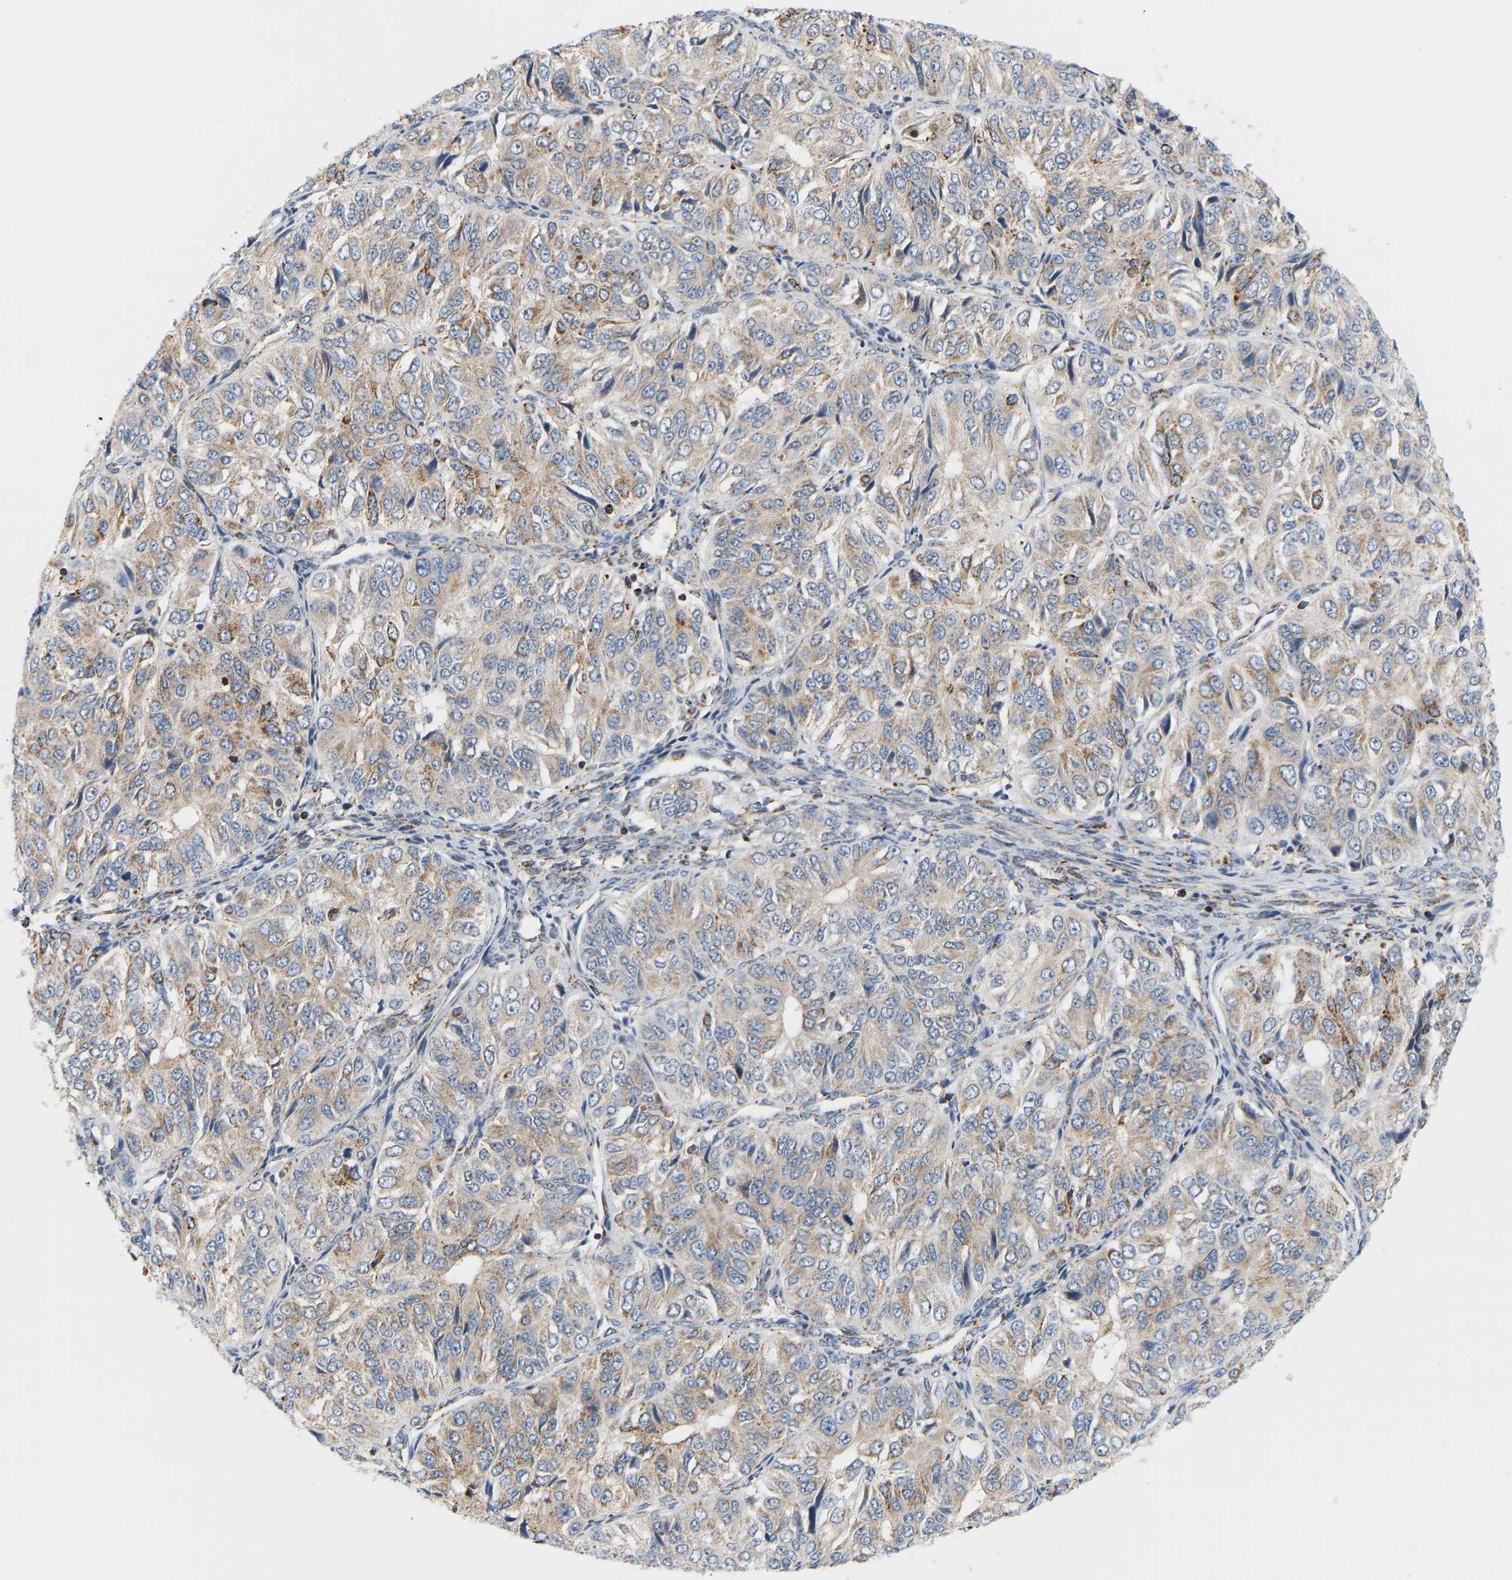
{"staining": {"intensity": "moderate", "quantity": "25%-75%", "location": "cytoplasmic/membranous"}, "tissue": "ovarian cancer", "cell_type": "Tumor cells", "image_type": "cancer", "snomed": [{"axis": "morphology", "description": "Carcinoma, endometroid"}, {"axis": "topography", "description": "Ovary"}], "caption": "Immunohistochemical staining of ovarian endometroid carcinoma demonstrates medium levels of moderate cytoplasmic/membranous protein staining in about 25%-75% of tumor cells.", "gene": "GPSM2", "patient": {"sex": "female", "age": 51}}